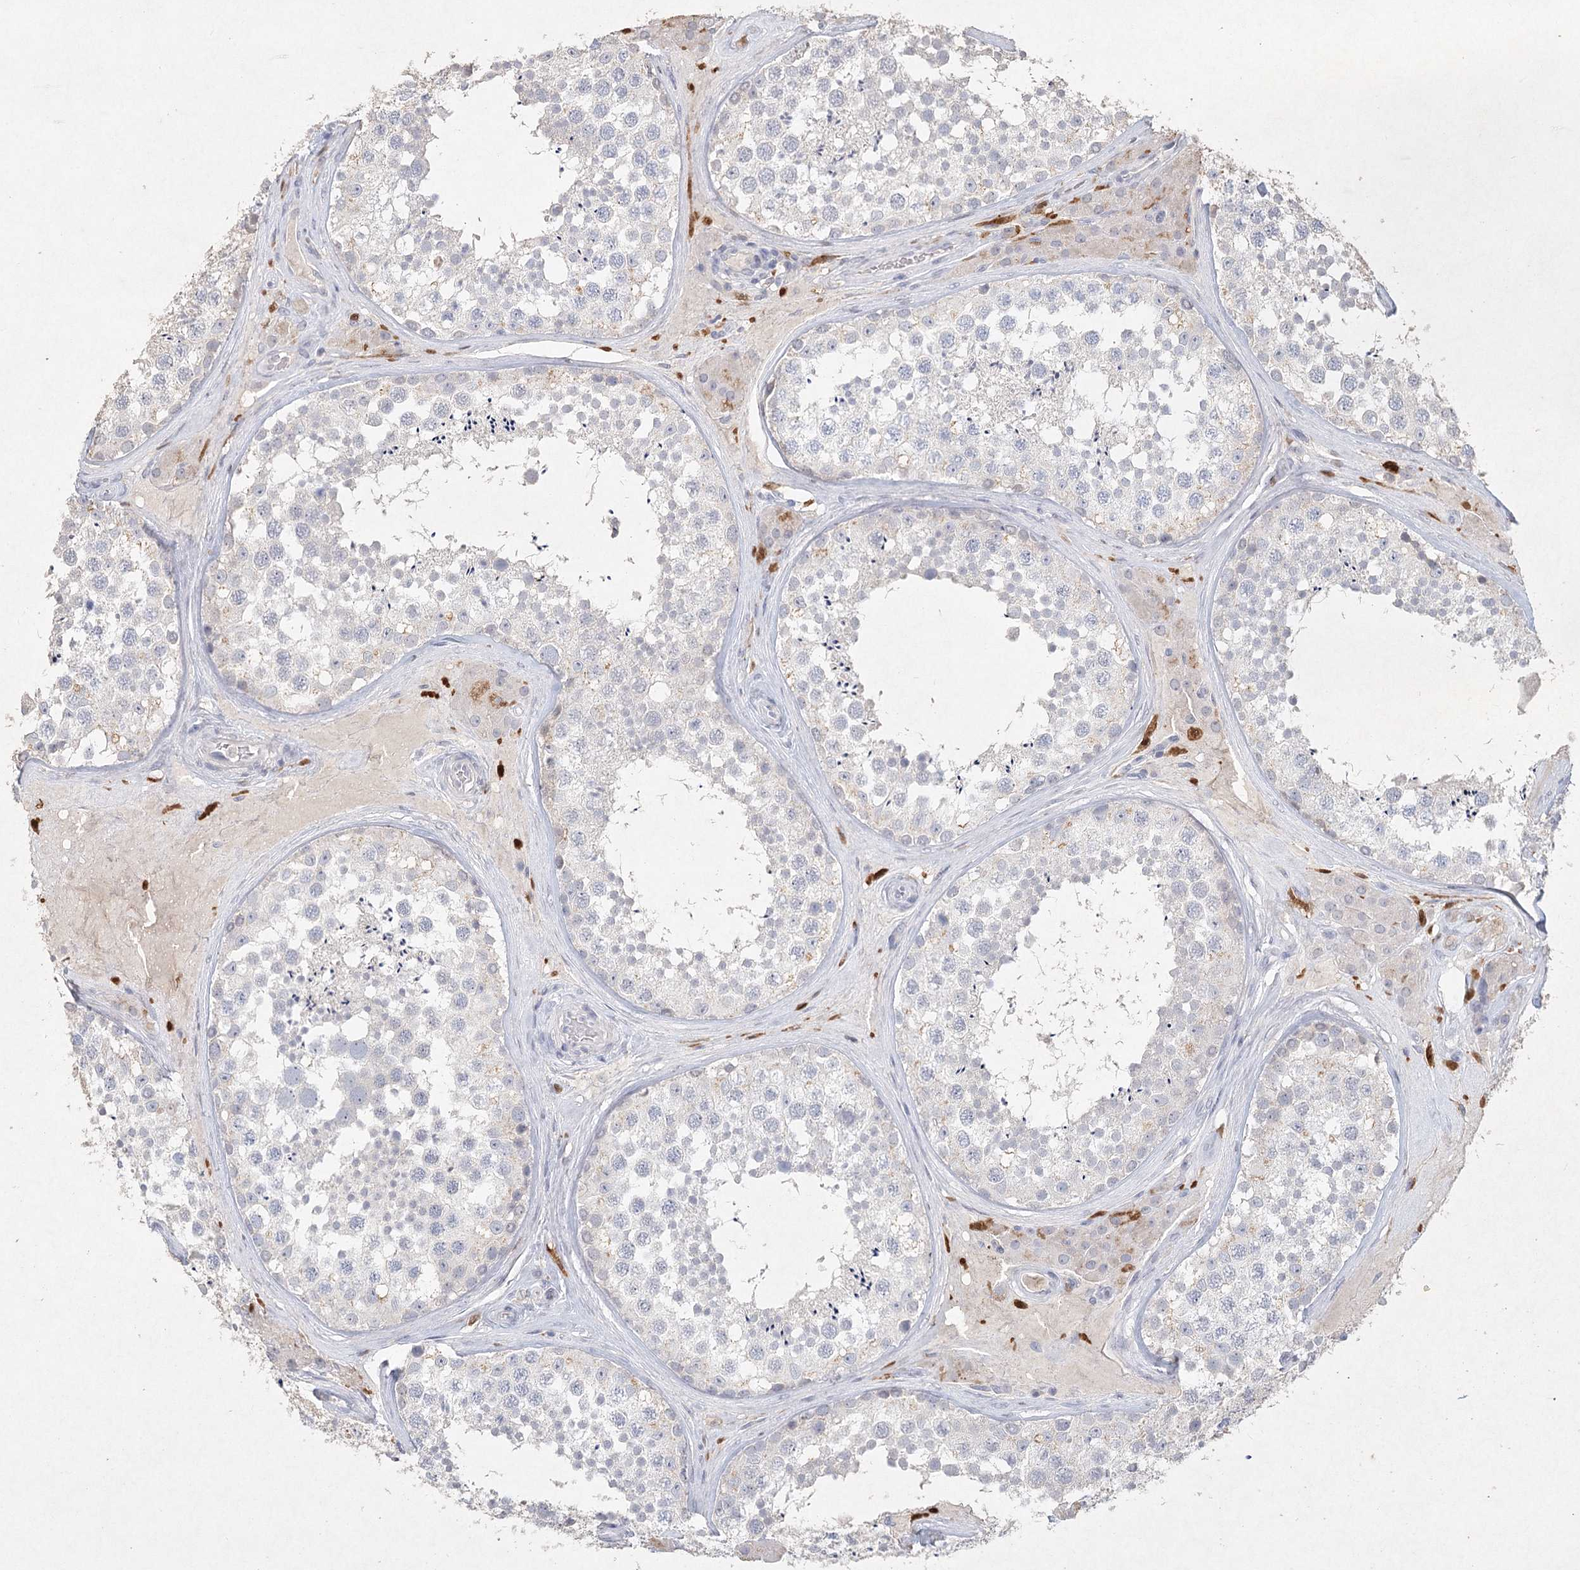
{"staining": {"intensity": "negative", "quantity": "none", "location": "none"}, "tissue": "testis", "cell_type": "Cells in seminiferous ducts", "image_type": "normal", "snomed": [{"axis": "morphology", "description": "Normal tissue, NOS"}, {"axis": "topography", "description": "Testis"}], "caption": "IHC image of unremarkable human testis stained for a protein (brown), which reveals no staining in cells in seminiferous ducts.", "gene": "ARSI", "patient": {"sex": "male", "age": 46}}